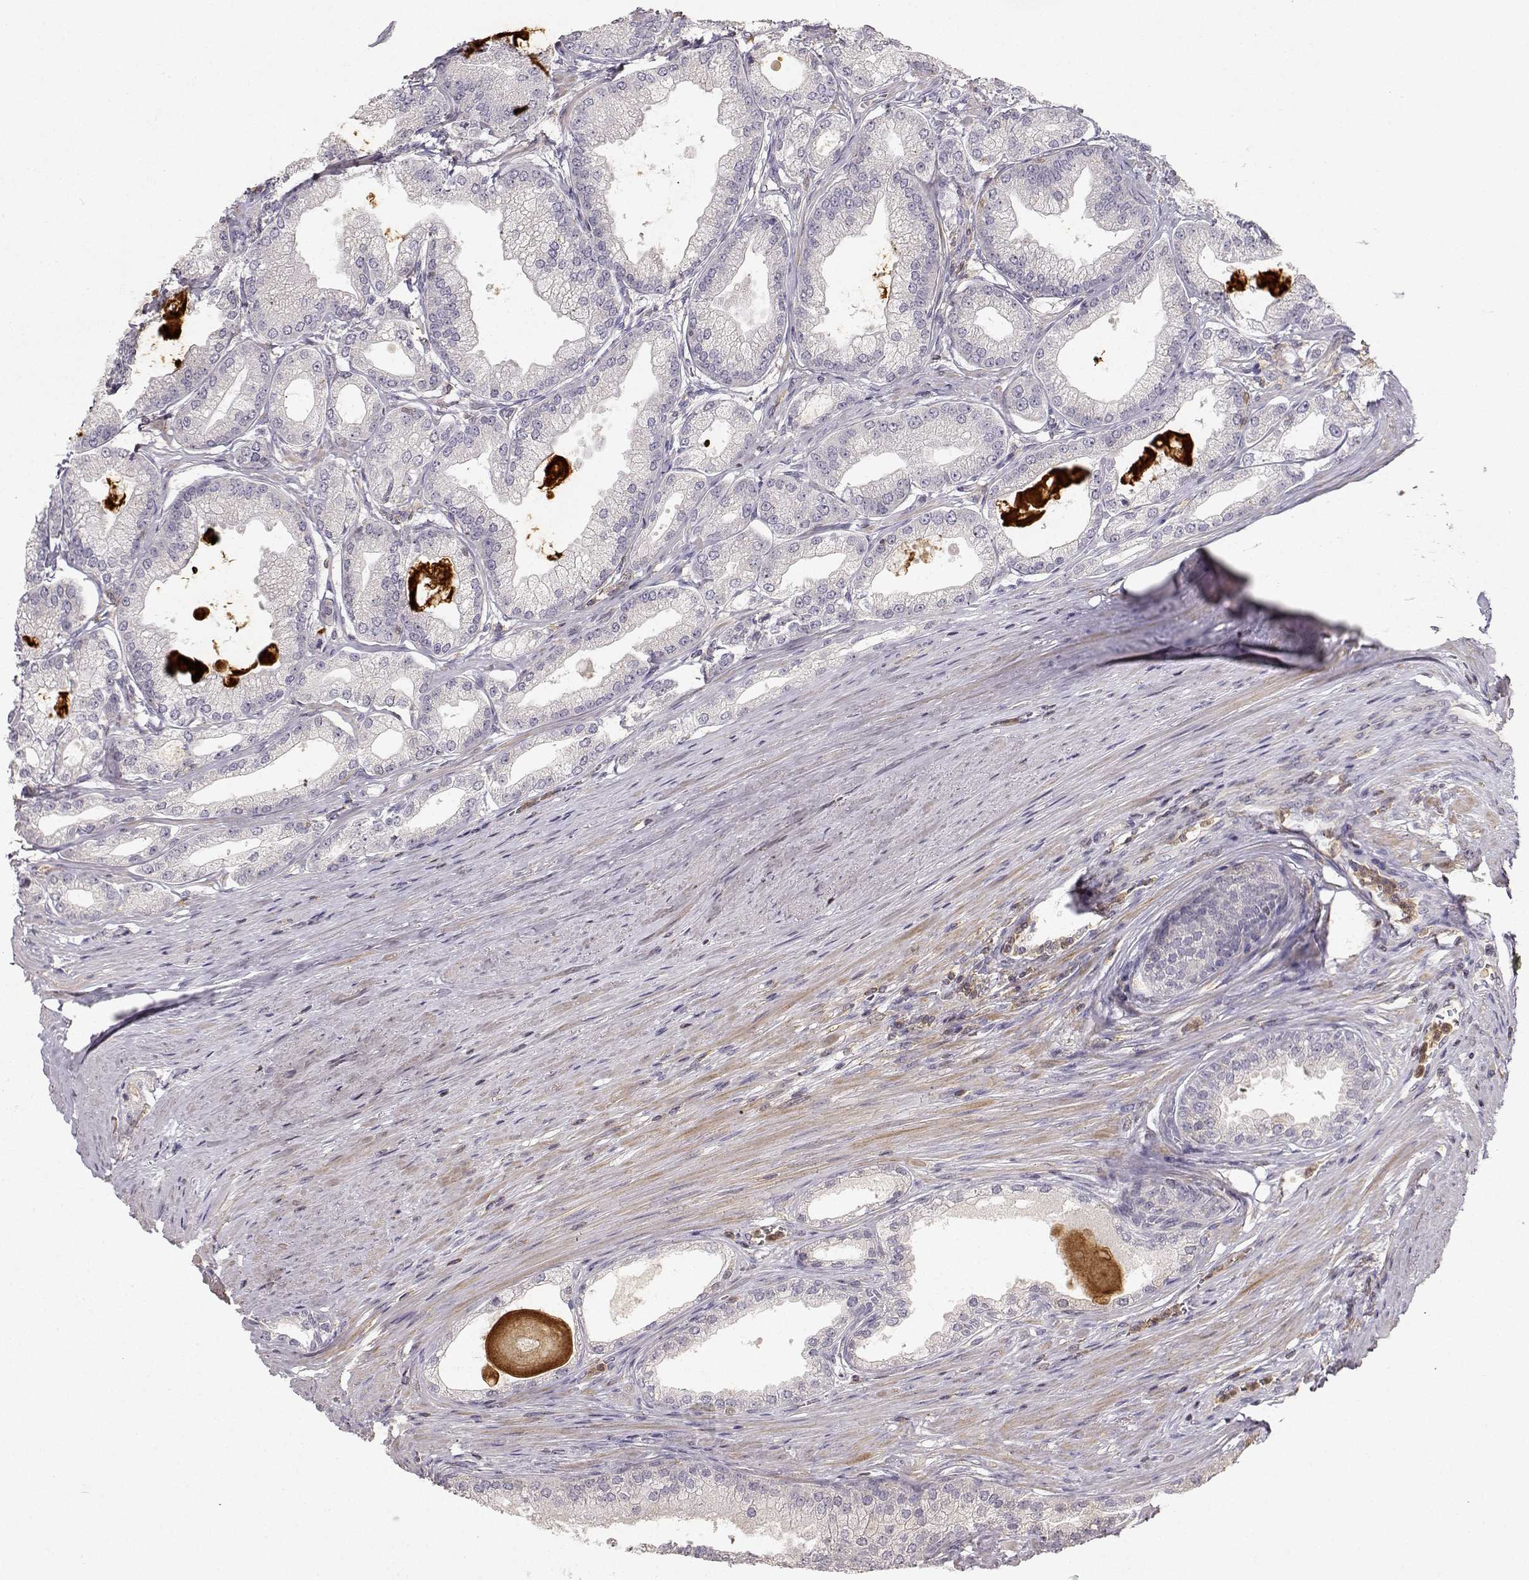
{"staining": {"intensity": "negative", "quantity": "none", "location": "none"}, "tissue": "prostate cancer", "cell_type": "Tumor cells", "image_type": "cancer", "snomed": [{"axis": "morphology", "description": "Adenocarcinoma, NOS"}, {"axis": "topography", "description": "Prostate and seminal vesicle, NOS"}, {"axis": "topography", "description": "Prostate"}], "caption": "Histopathology image shows no significant protein staining in tumor cells of prostate cancer.", "gene": "VAV1", "patient": {"sex": "male", "age": 77}}